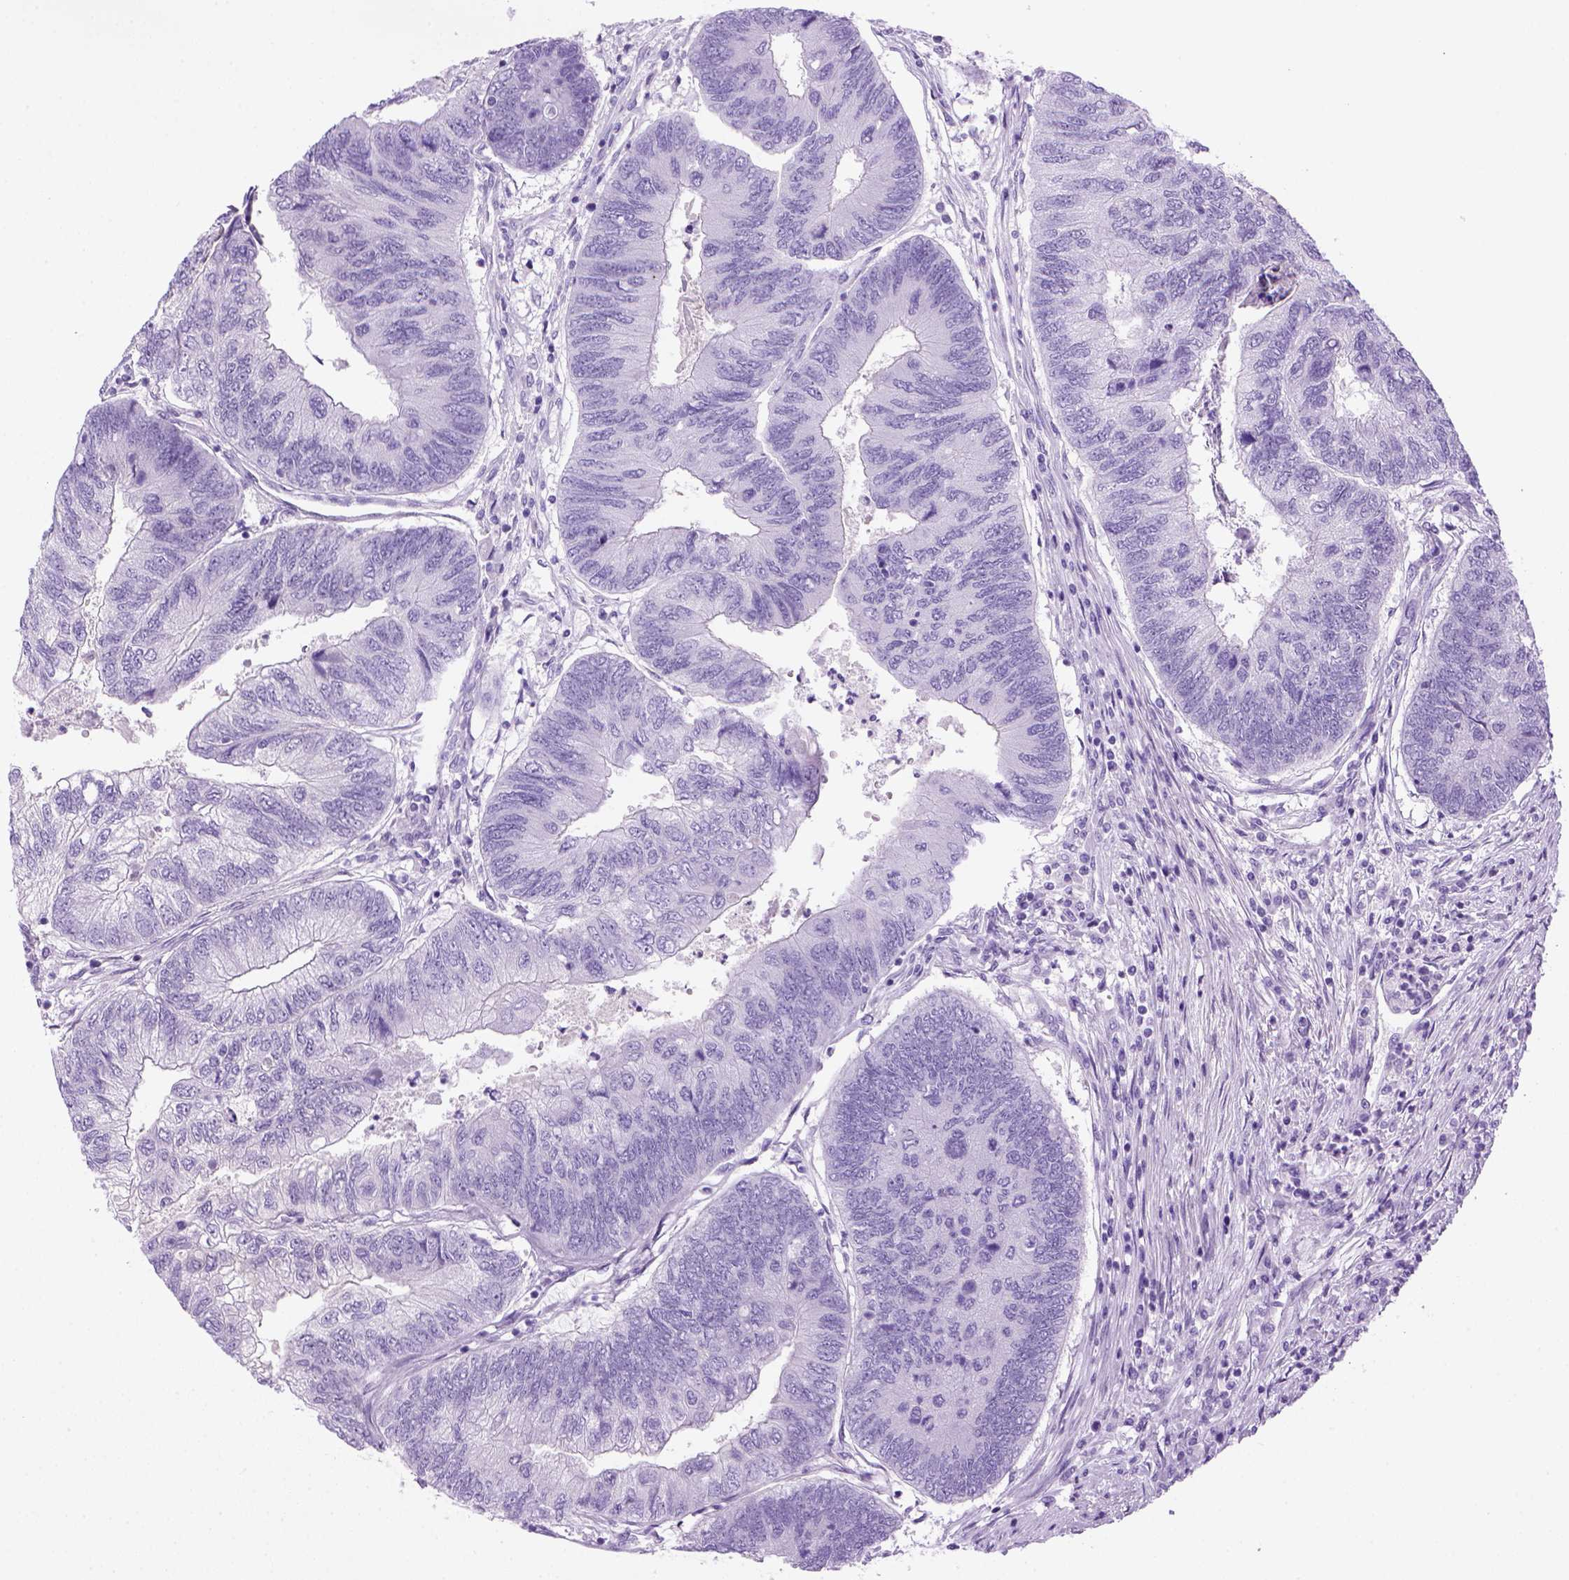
{"staining": {"intensity": "negative", "quantity": "none", "location": "none"}, "tissue": "colorectal cancer", "cell_type": "Tumor cells", "image_type": "cancer", "snomed": [{"axis": "morphology", "description": "Adenocarcinoma, NOS"}, {"axis": "topography", "description": "Colon"}], "caption": "An immunohistochemistry photomicrograph of colorectal adenocarcinoma is shown. There is no staining in tumor cells of colorectal adenocarcinoma.", "gene": "SGCG", "patient": {"sex": "female", "age": 67}}